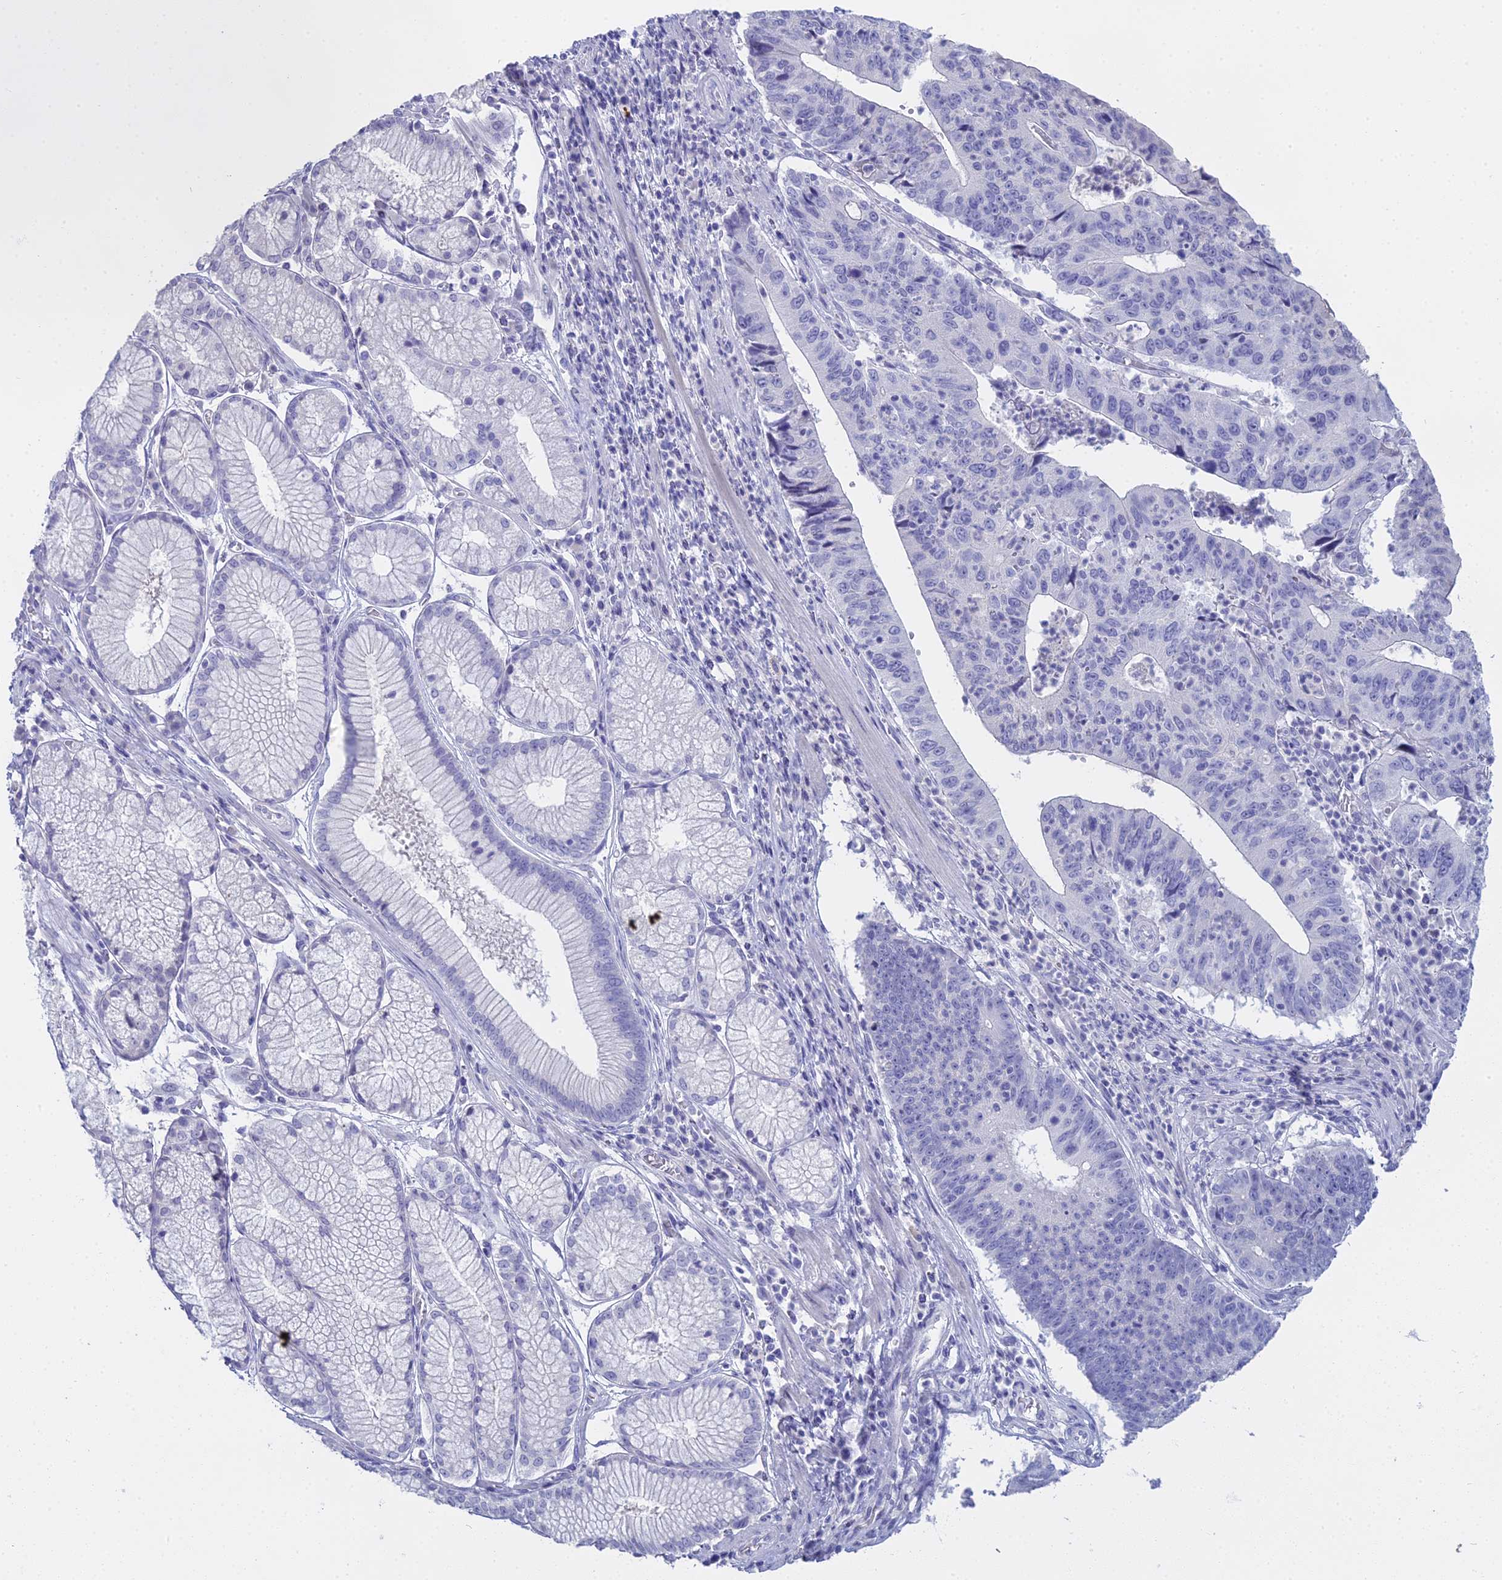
{"staining": {"intensity": "negative", "quantity": "none", "location": "none"}, "tissue": "stomach cancer", "cell_type": "Tumor cells", "image_type": "cancer", "snomed": [{"axis": "morphology", "description": "Adenocarcinoma, NOS"}, {"axis": "topography", "description": "Stomach"}], "caption": "Immunohistochemical staining of human stomach cancer reveals no significant positivity in tumor cells.", "gene": "S100A7", "patient": {"sex": "male", "age": 59}}